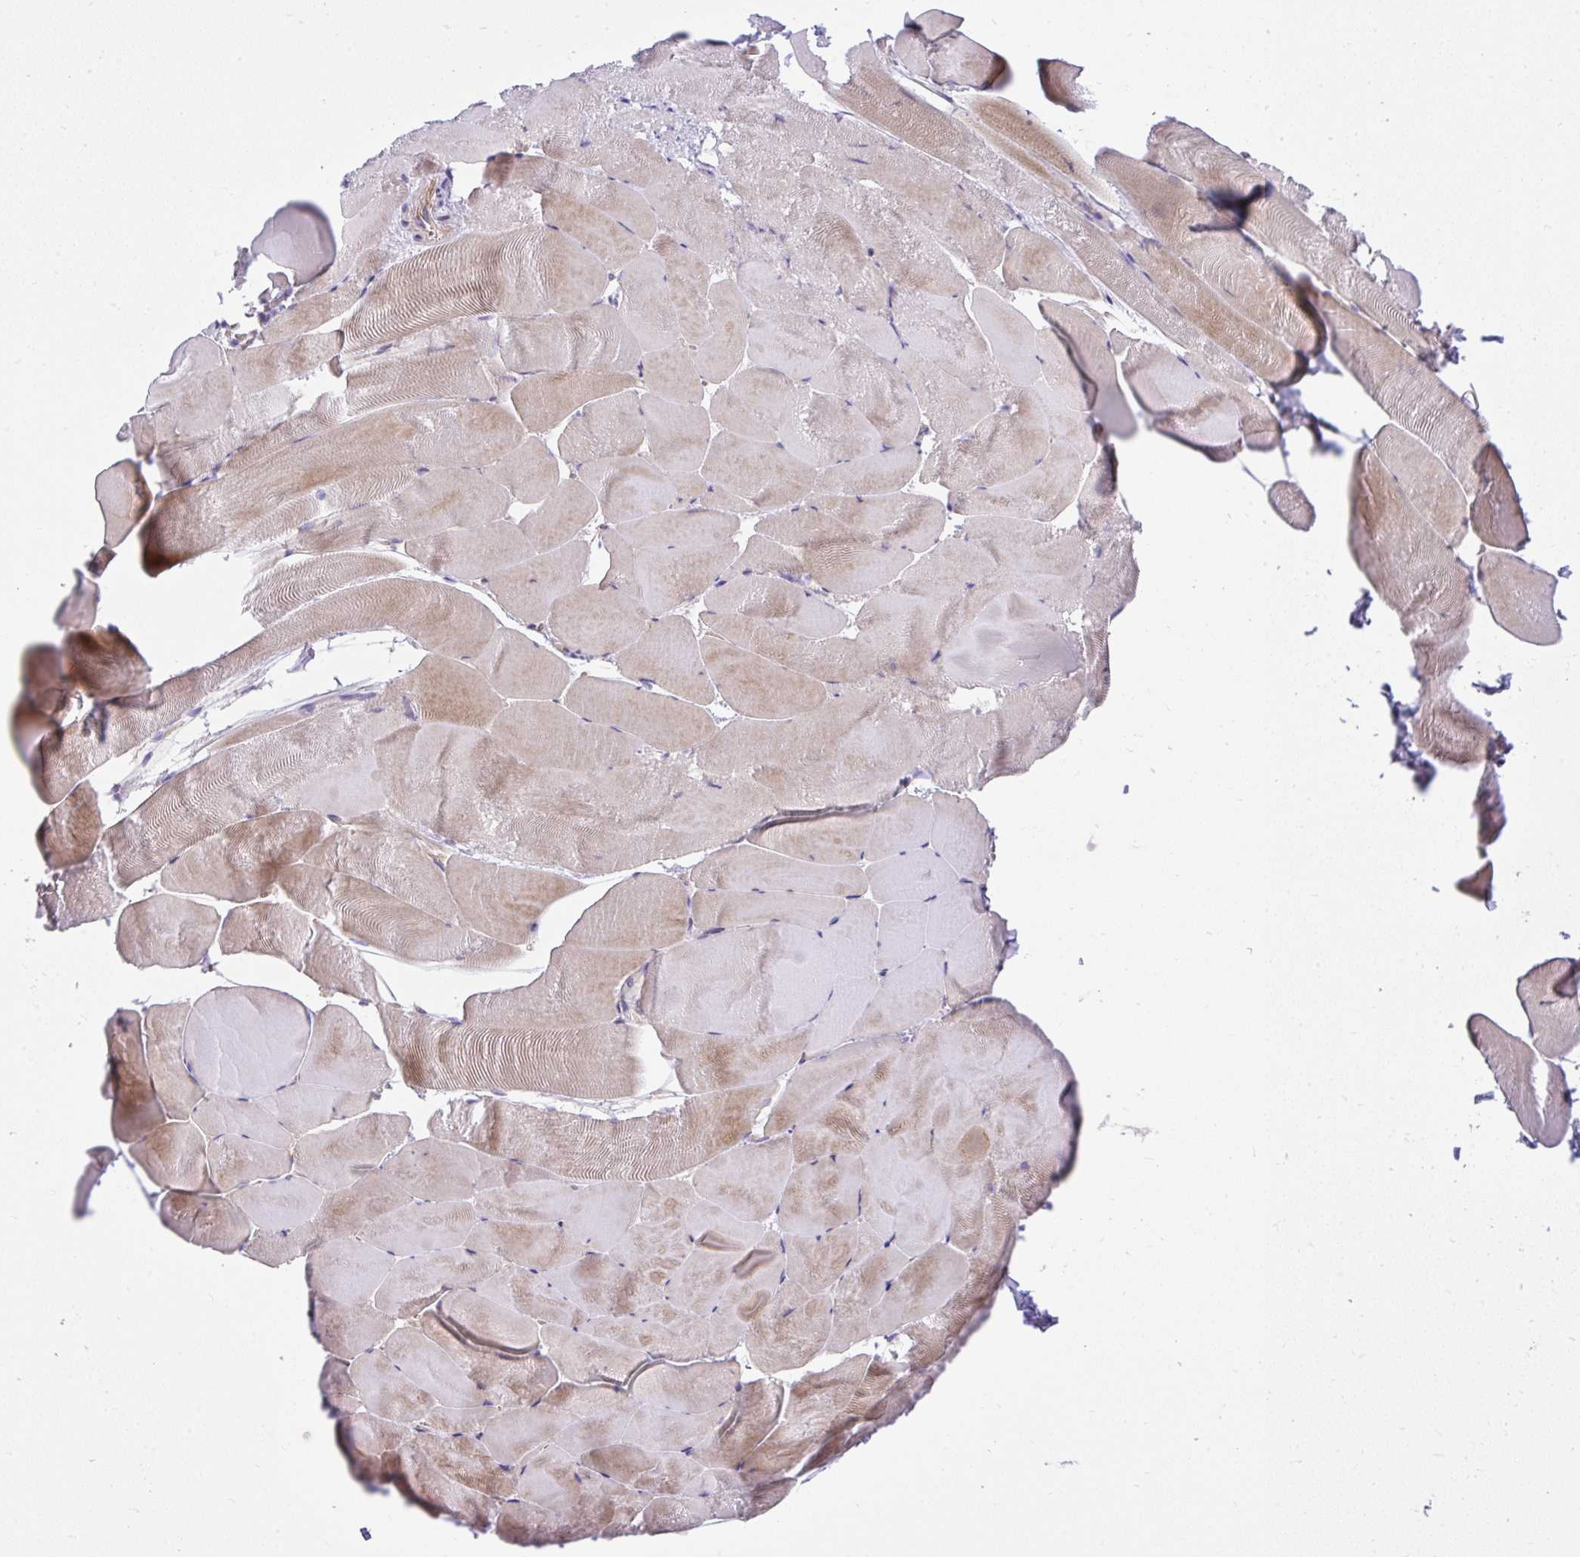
{"staining": {"intensity": "weak", "quantity": "<25%", "location": "cytoplasmic/membranous"}, "tissue": "skeletal muscle", "cell_type": "Myocytes", "image_type": "normal", "snomed": [{"axis": "morphology", "description": "Normal tissue, NOS"}, {"axis": "topography", "description": "Skeletal muscle"}], "caption": "High magnification brightfield microscopy of benign skeletal muscle stained with DAB (3,3'-diaminobenzidine) (brown) and counterstained with hematoxylin (blue): myocytes show no significant expression. Brightfield microscopy of immunohistochemistry stained with DAB (3,3'-diaminobenzidine) (brown) and hematoxylin (blue), captured at high magnification.", "gene": "CHIA", "patient": {"sex": "female", "age": 64}}